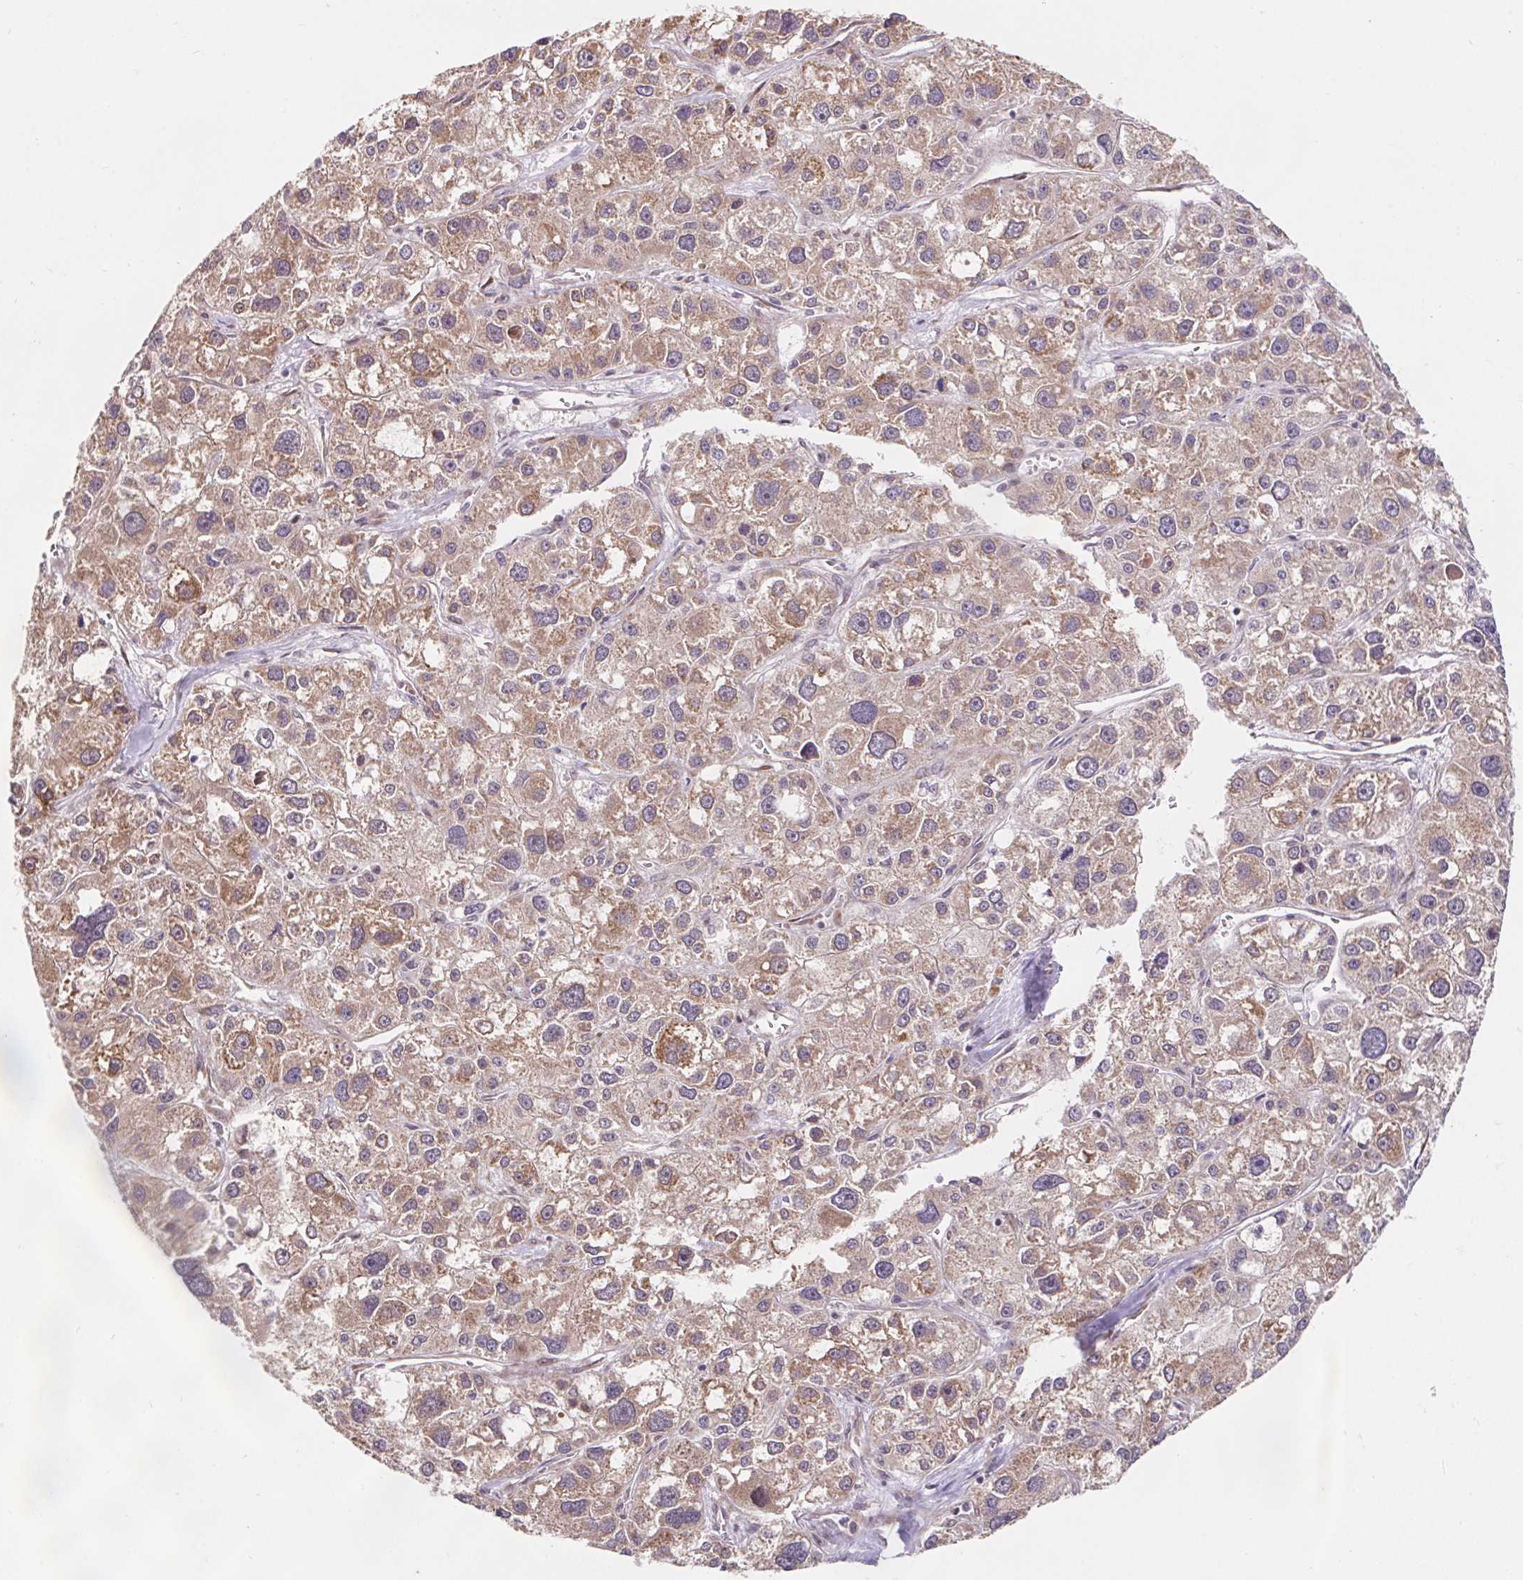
{"staining": {"intensity": "moderate", "quantity": "25%-75%", "location": "cytoplasmic/membranous"}, "tissue": "liver cancer", "cell_type": "Tumor cells", "image_type": "cancer", "snomed": [{"axis": "morphology", "description": "Carcinoma, Hepatocellular, NOS"}, {"axis": "topography", "description": "Liver"}], "caption": "Human liver cancer stained with a protein marker reveals moderate staining in tumor cells.", "gene": "LYPD5", "patient": {"sex": "male", "age": 73}}